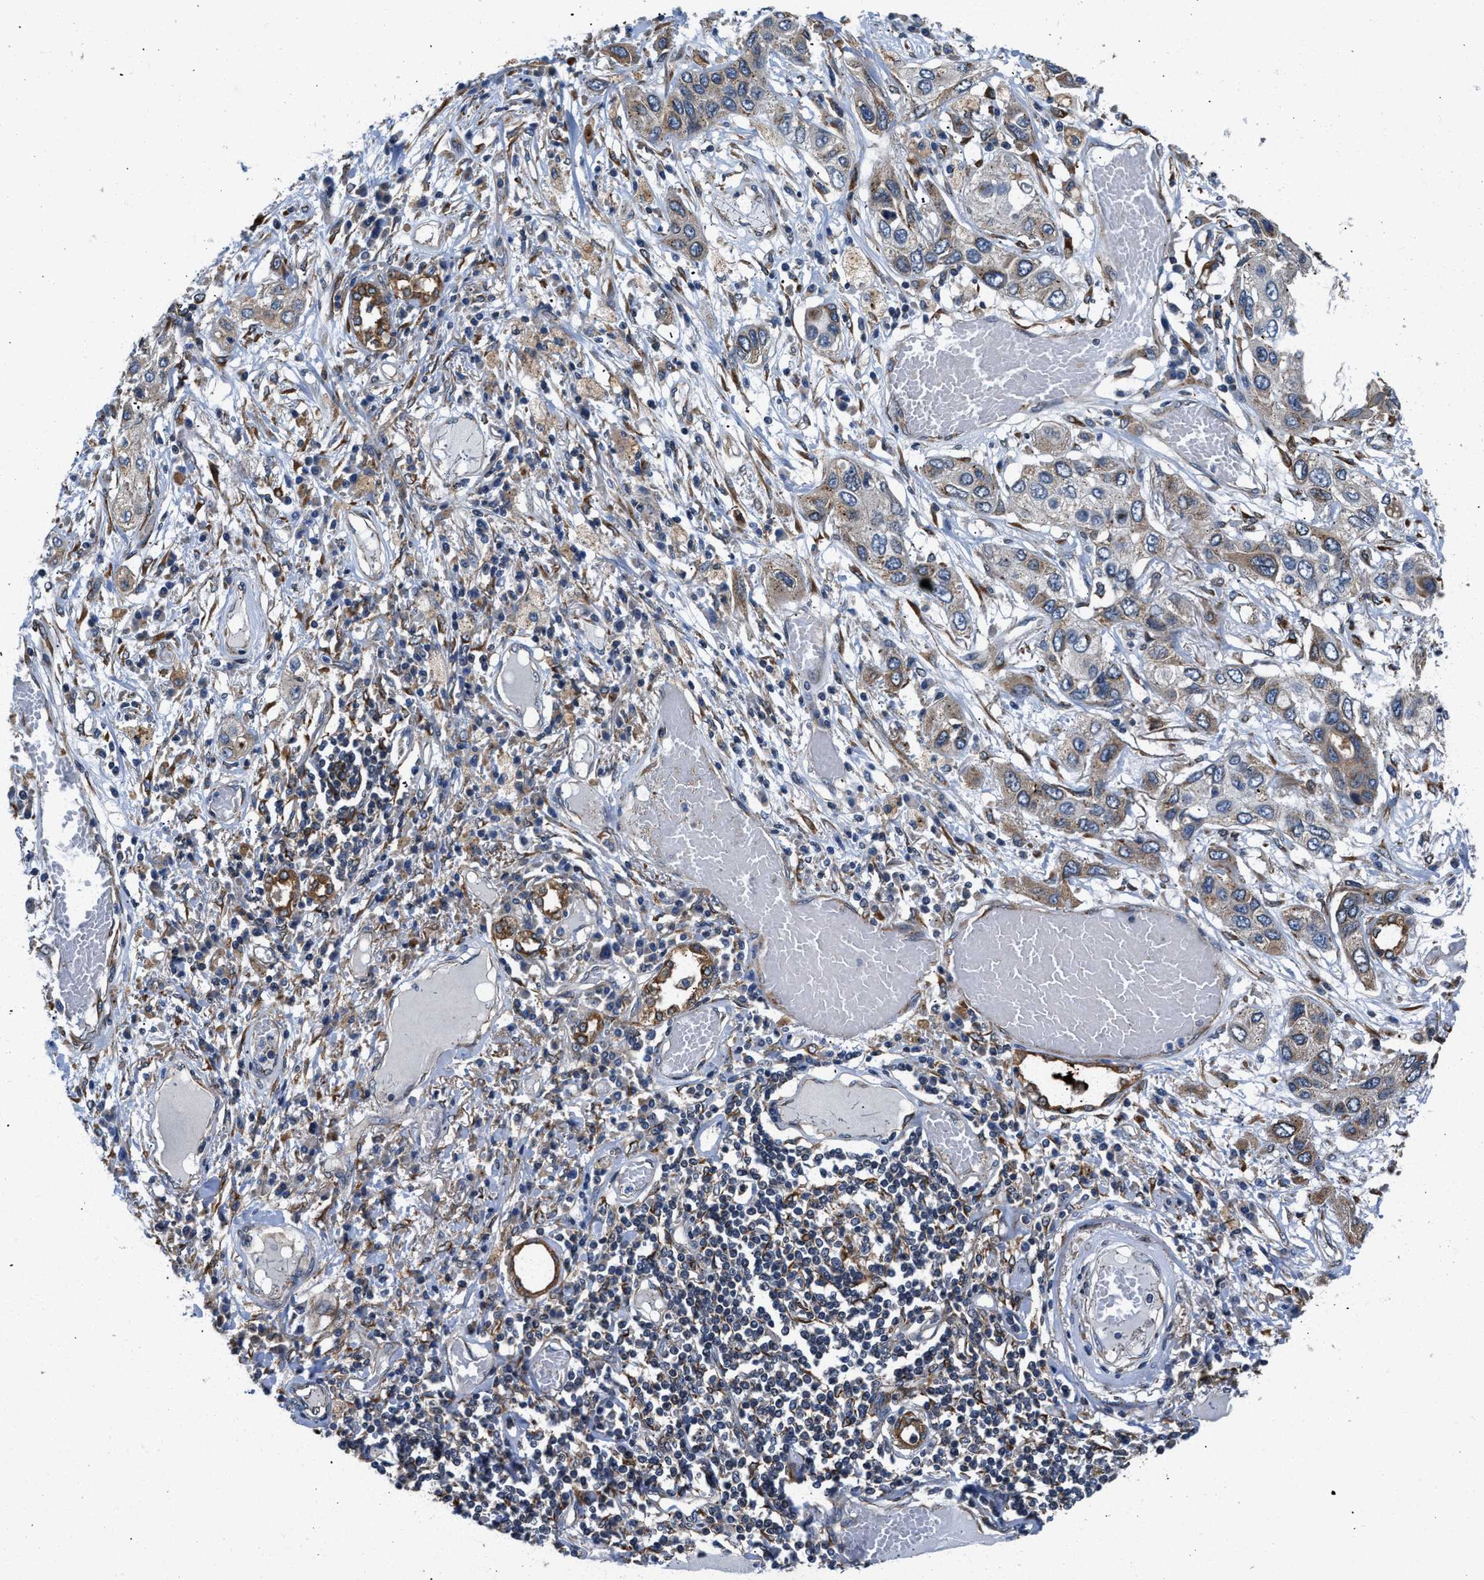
{"staining": {"intensity": "moderate", "quantity": "25%-75%", "location": "cytoplasmic/membranous"}, "tissue": "lung cancer", "cell_type": "Tumor cells", "image_type": "cancer", "snomed": [{"axis": "morphology", "description": "Squamous cell carcinoma, NOS"}, {"axis": "topography", "description": "Lung"}], "caption": "Protein staining displays moderate cytoplasmic/membranous expression in about 25%-75% of tumor cells in lung cancer.", "gene": "ARL6IP5", "patient": {"sex": "male", "age": 71}}